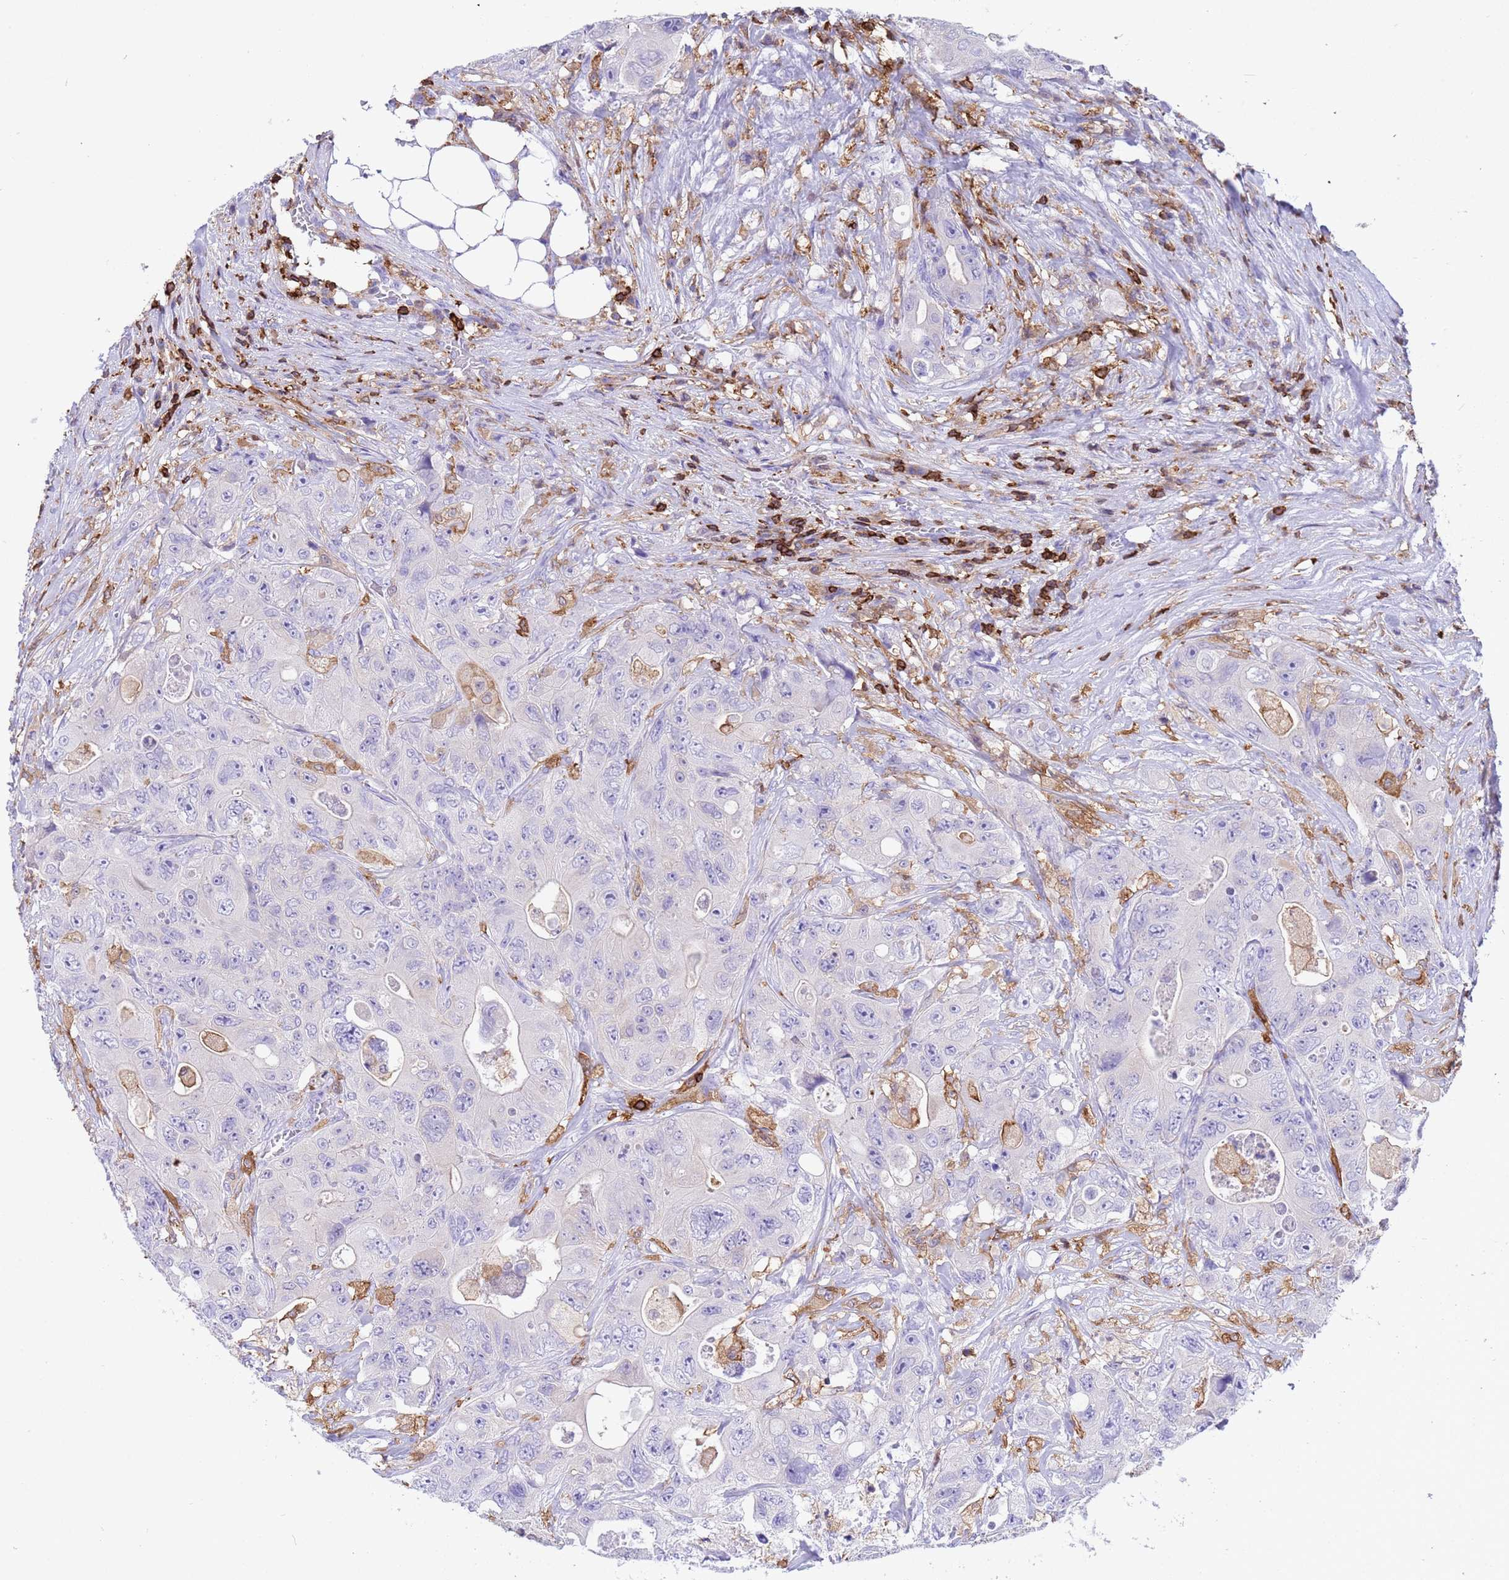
{"staining": {"intensity": "negative", "quantity": "none", "location": "none"}, "tissue": "colorectal cancer", "cell_type": "Tumor cells", "image_type": "cancer", "snomed": [{"axis": "morphology", "description": "Adenocarcinoma, NOS"}, {"axis": "topography", "description": "Colon"}], "caption": "Protein analysis of colorectal adenocarcinoma shows no significant expression in tumor cells.", "gene": "IRF5", "patient": {"sex": "female", "age": 46}}